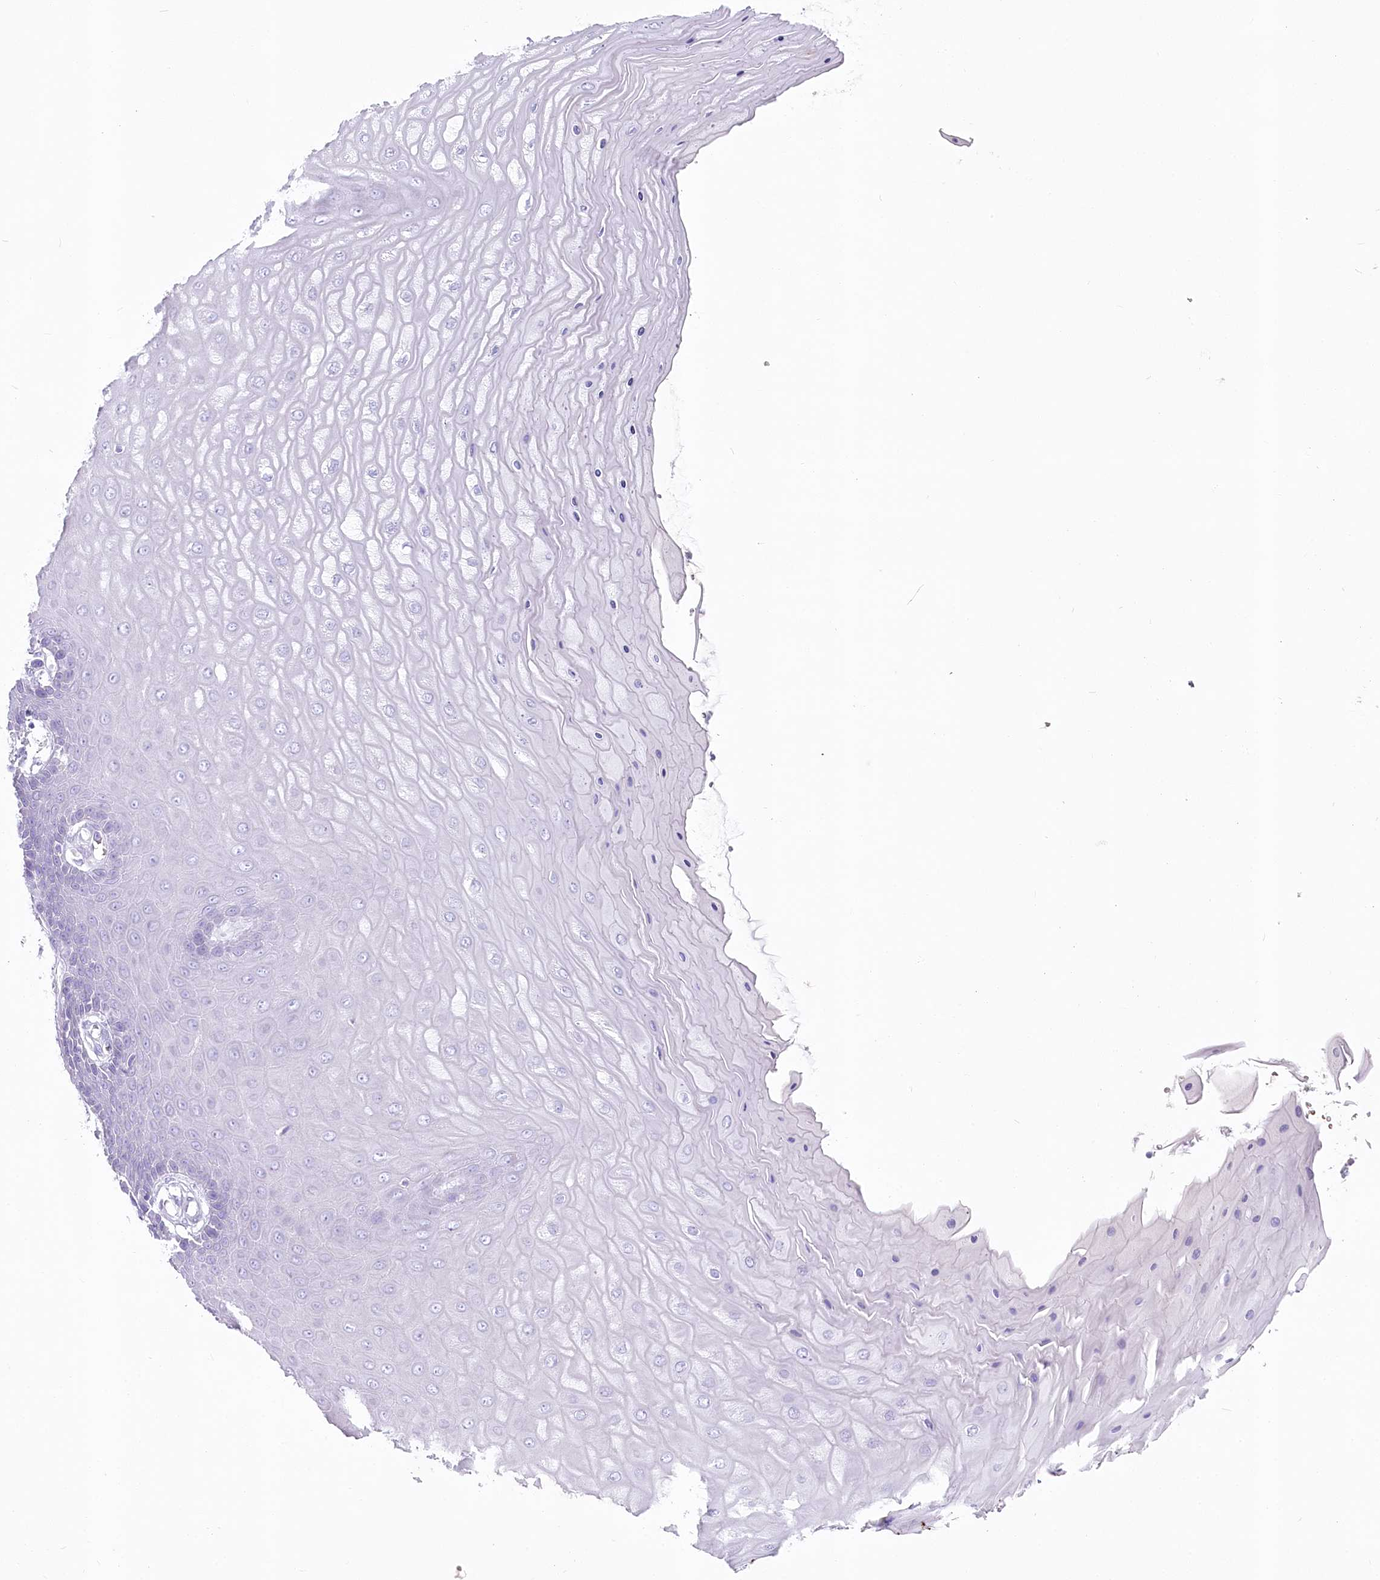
{"staining": {"intensity": "negative", "quantity": "none", "location": "none"}, "tissue": "cervix", "cell_type": "Glandular cells", "image_type": "normal", "snomed": [{"axis": "morphology", "description": "Normal tissue, NOS"}, {"axis": "topography", "description": "Cervix"}], "caption": "Immunohistochemical staining of benign cervix displays no significant expression in glandular cells.", "gene": "IFIT5", "patient": {"sex": "female", "age": 55}}